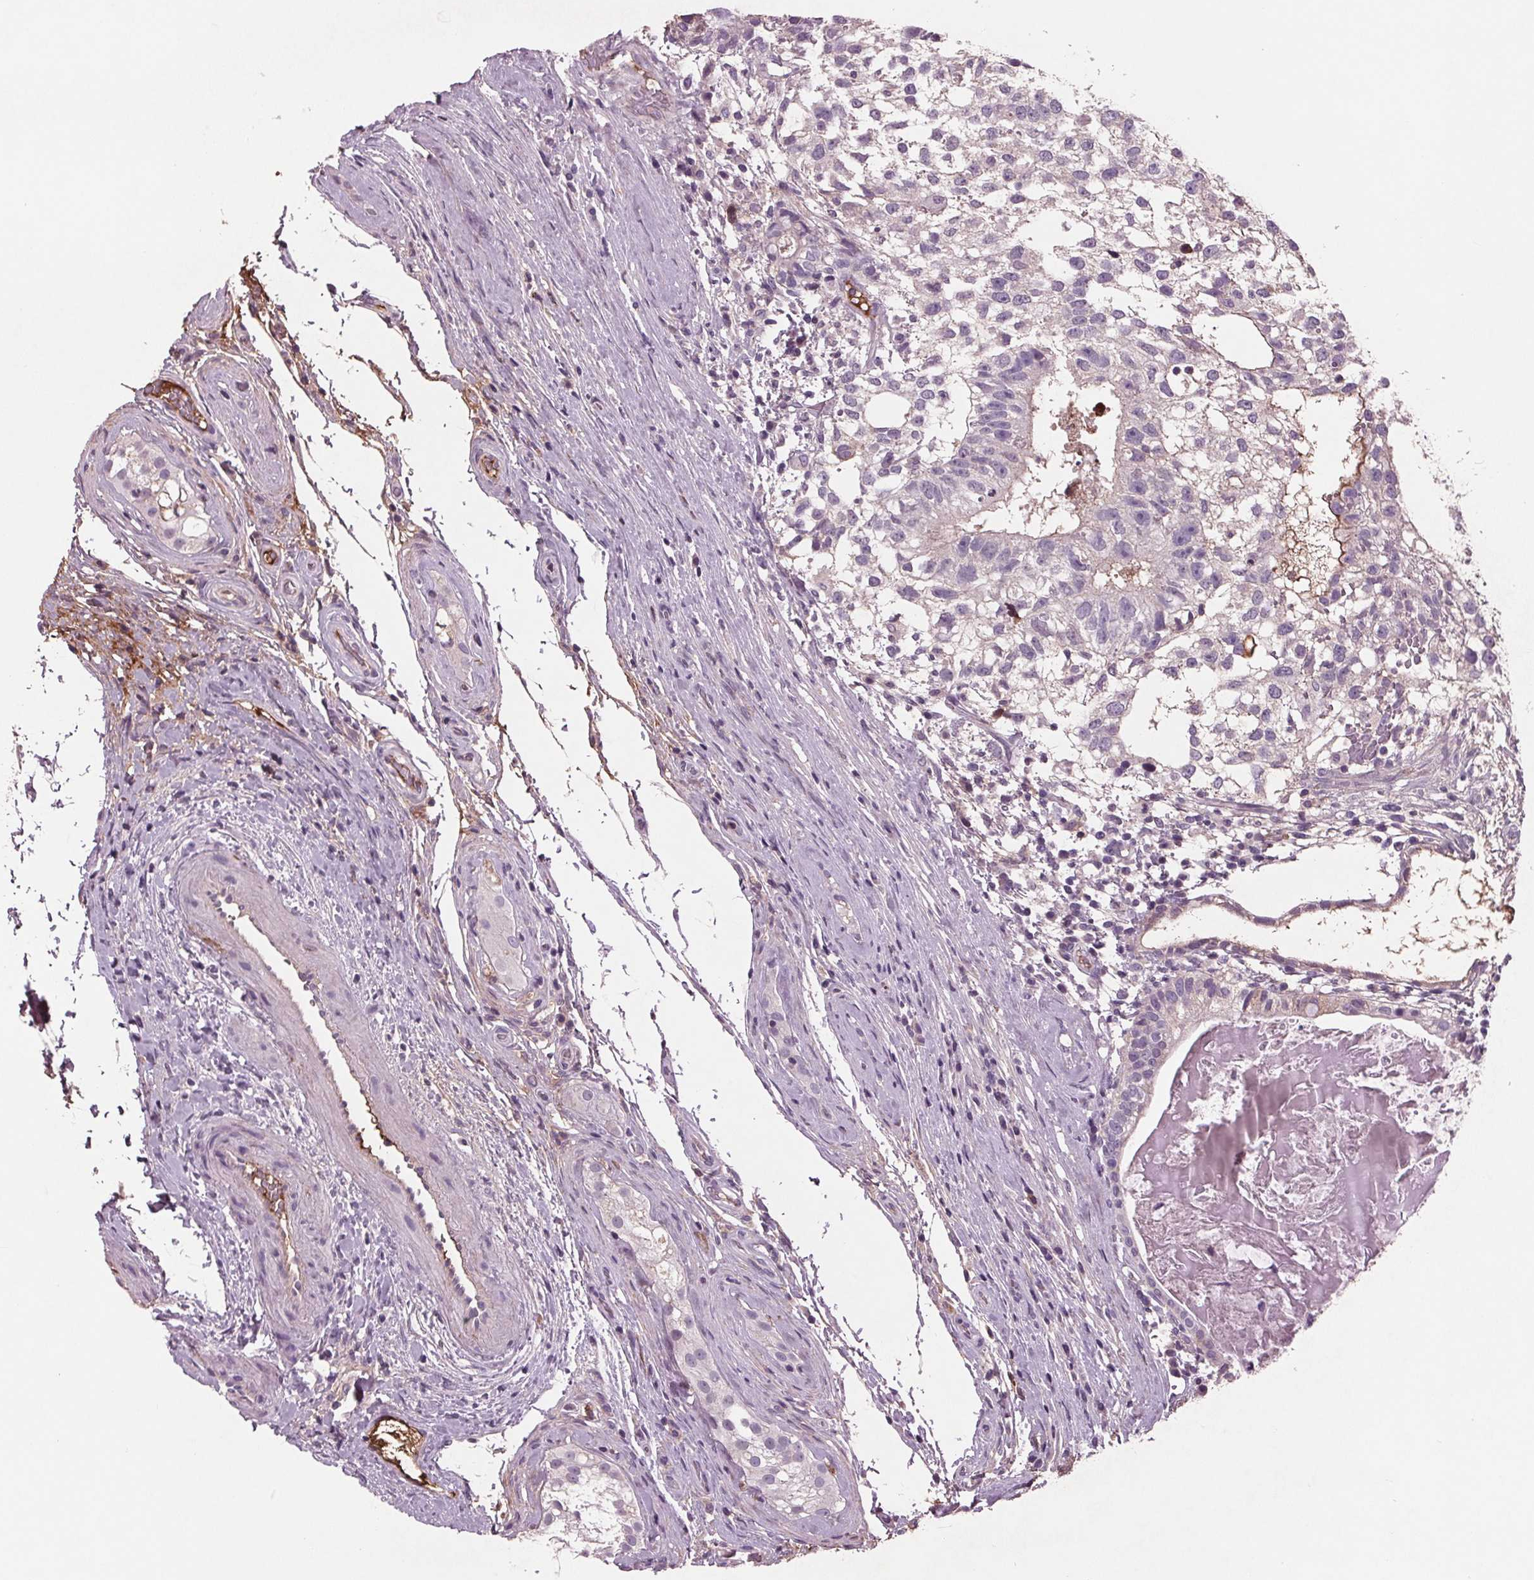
{"staining": {"intensity": "moderate", "quantity": "<25%", "location": "cytoplasmic/membranous"}, "tissue": "testis cancer", "cell_type": "Tumor cells", "image_type": "cancer", "snomed": [{"axis": "morphology", "description": "Seminoma, NOS"}, {"axis": "morphology", "description": "Carcinoma, Embryonal, NOS"}, {"axis": "topography", "description": "Testis"}], "caption": "Tumor cells demonstrate low levels of moderate cytoplasmic/membranous staining in about <25% of cells in human seminoma (testis).", "gene": "C6", "patient": {"sex": "male", "age": 41}}